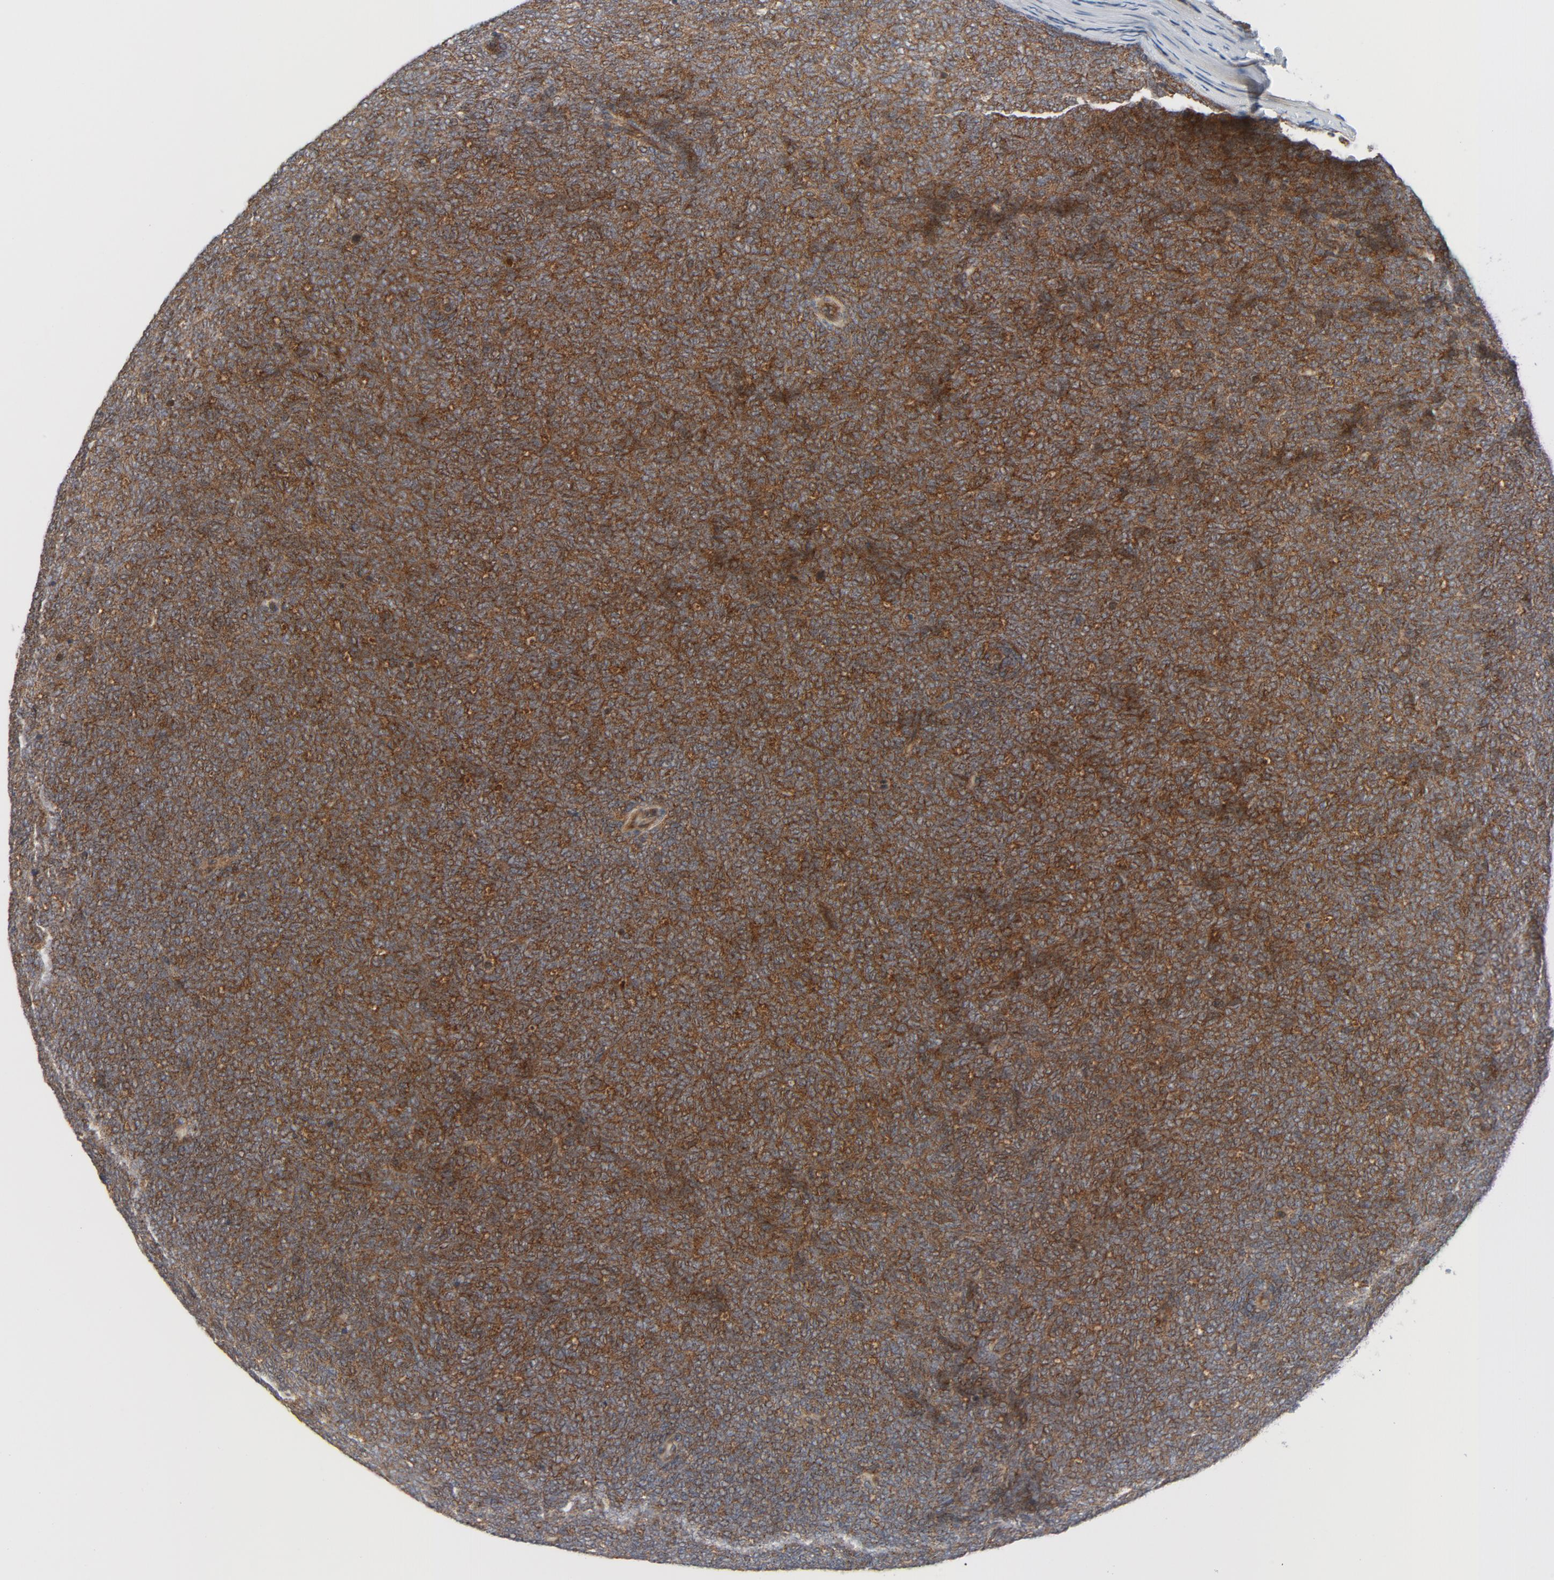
{"staining": {"intensity": "strong", "quantity": ">75%", "location": "cytoplasmic/membranous"}, "tissue": "renal cancer", "cell_type": "Tumor cells", "image_type": "cancer", "snomed": [{"axis": "morphology", "description": "Neoplasm, malignant, NOS"}, {"axis": "topography", "description": "Kidney"}], "caption": "Protein staining by IHC shows strong cytoplasmic/membranous staining in about >75% of tumor cells in neoplasm (malignant) (renal). The protein of interest is shown in brown color, while the nuclei are stained blue.", "gene": "TSG101", "patient": {"sex": "male", "age": 28}}